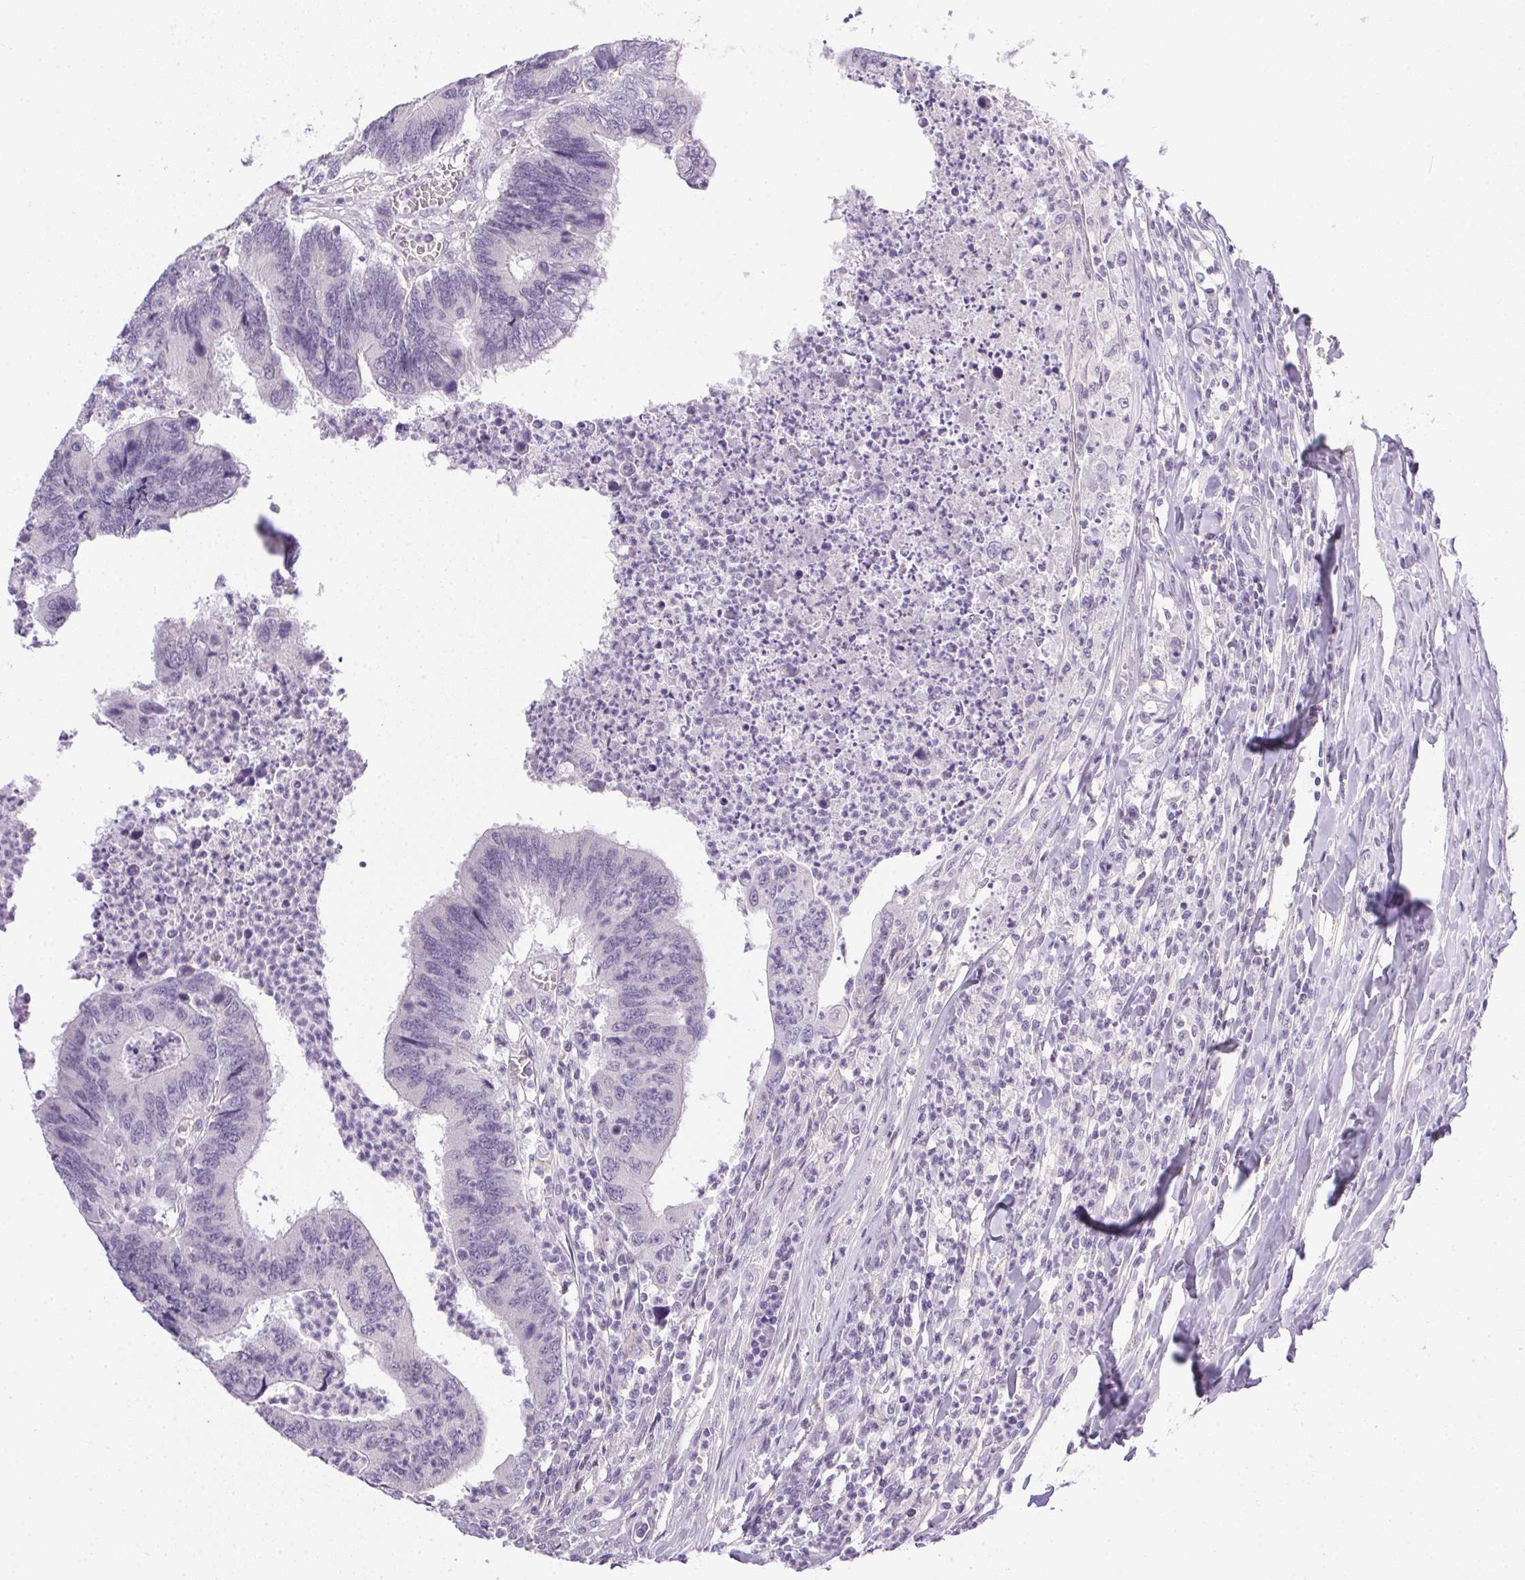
{"staining": {"intensity": "negative", "quantity": "none", "location": "none"}, "tissue": "colorectal cancer", "cell_type": "Tumor cells", "image_type": "cancer", "snomed": [{"axis": "morphology", "description": "Adenocarcinoma, NOS"}, {"axis": "topography", "description": "Colon"}], "caption": "Tumor cells are negative for brown protein staining in colorectal cancer. Nuclei are stained in blue.", "gene": "PRL", "patient": {"sex": "female", "age": 67}}